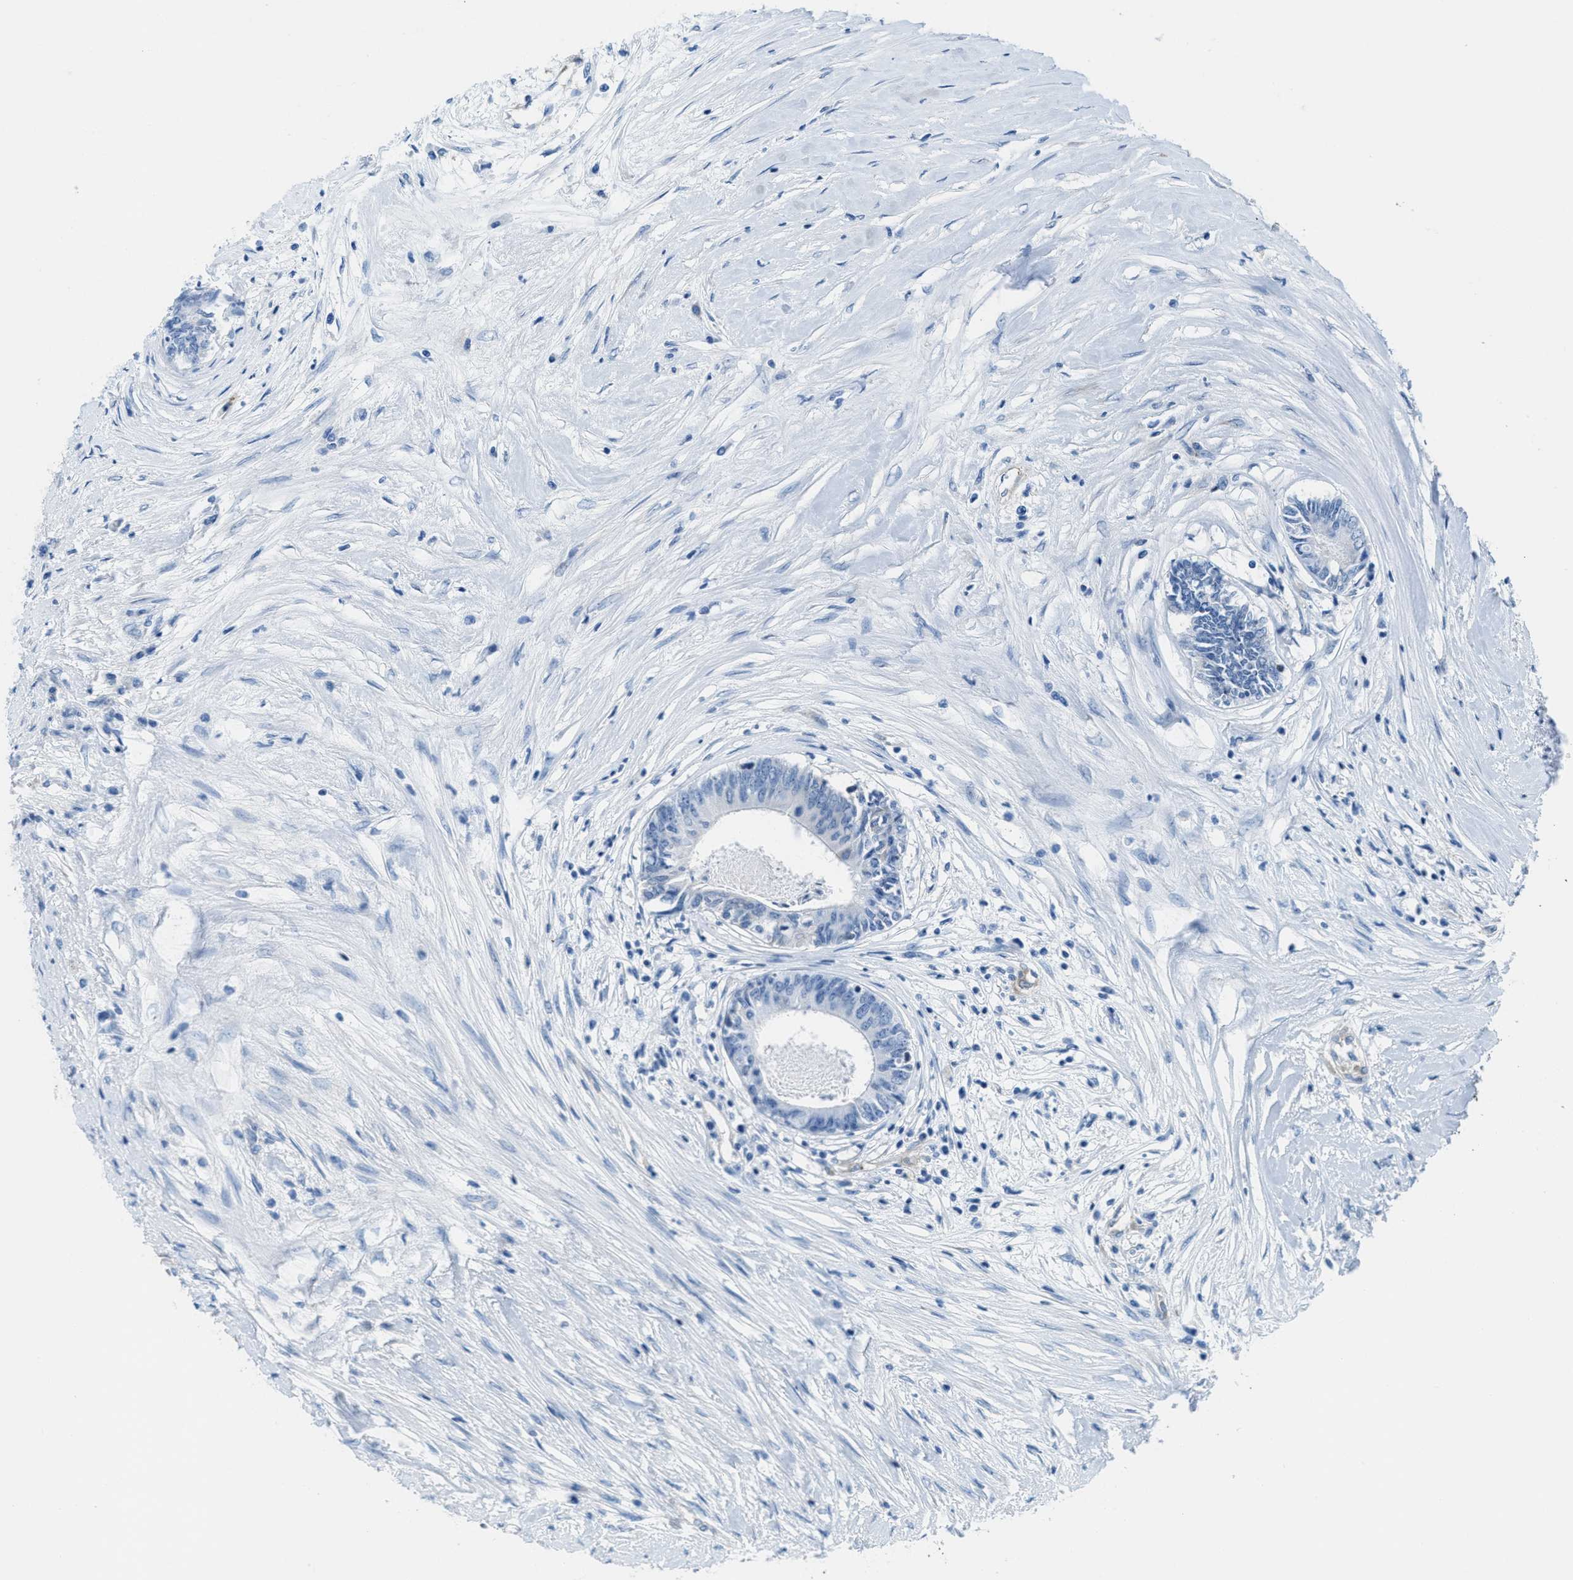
{"staining": {"intensity": "negative", "quantity": "none", "location": "none"}, "tissue": "colorectal cancer", "cell_type": "Tumor cells", "image_type": "cancer", "snomed": [{"axis": "morphology", "description": "Adenocarcinoma, NOS"}, {"axis": "topography", "description": "Rectum"}], "caption": "The image demonstrates no staining of tumor cells in colorectal cancer (adenocarcinoma). (Stains: DAB (3,3'-diaminobenzidine) immunohistochemistry (IHC) with hematoxylin counter stain, Microscopy: brightfield microscopy at high magnification).", "gene": "MAPRE2", "patient": {"sex": "male", "age": 55}}